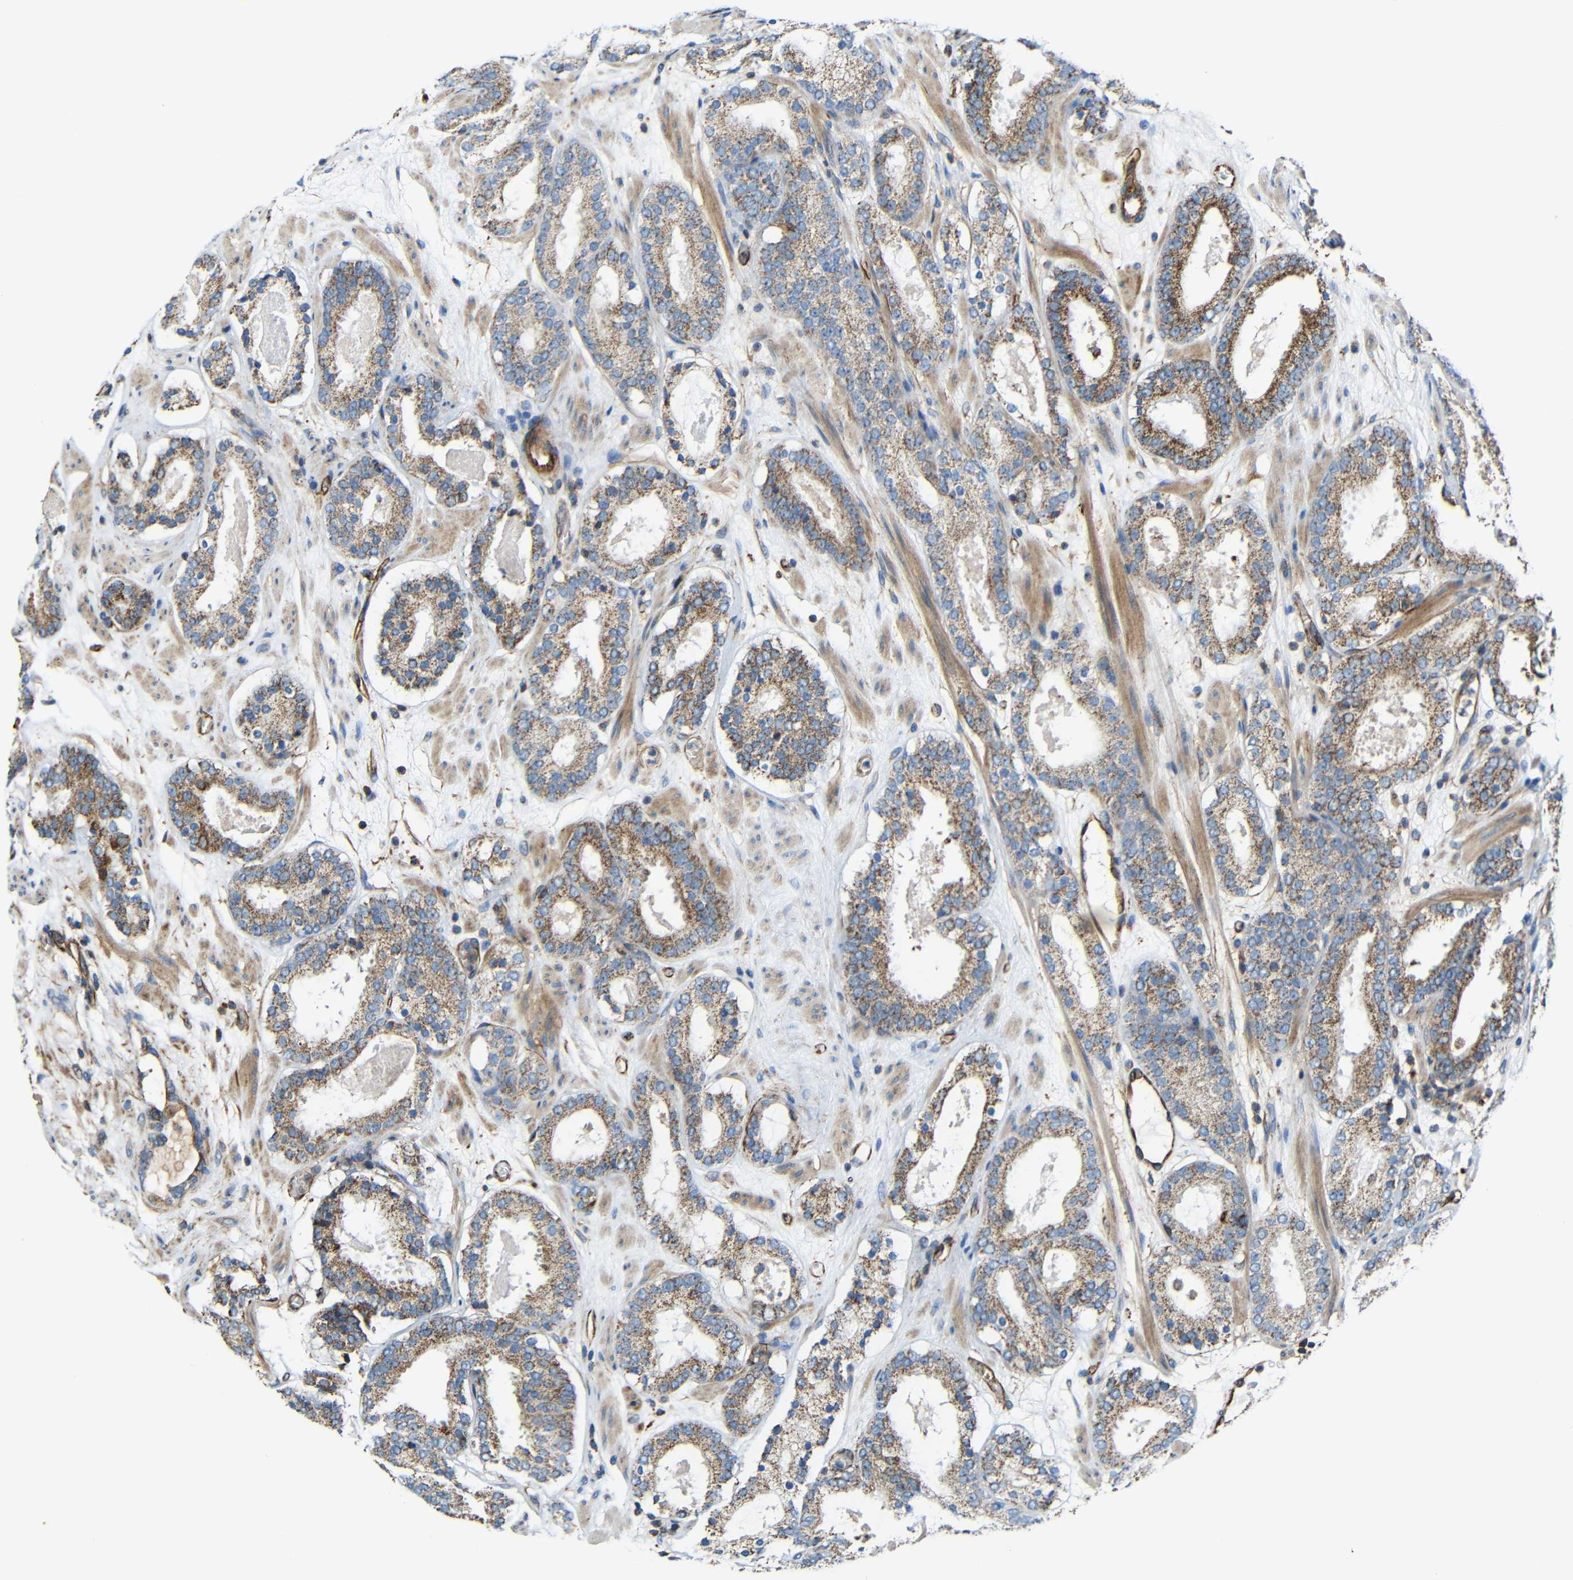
{"staining": {"intensity": "moderate", "quantity": ">75%", "location": "cytoplasmic/membranous"}, "tissue": "prostate cancer", "cell_type": "Tumor cells", "image_type": "cancer", "snomed": [{"axis": "morphology", "description": "Adenocarcinoma, Low grade"}, {"axis": "topography", "description": "Prostate"}], "caption": "Moderate cytoplasmic/membranous expression for a protein is present in about >75% of tumor cells of prostate low-grade adenocarcinoma using immunohistochemistry.", "gene": "IGSF10", "patient": {"sex": "male", "age": 69}}